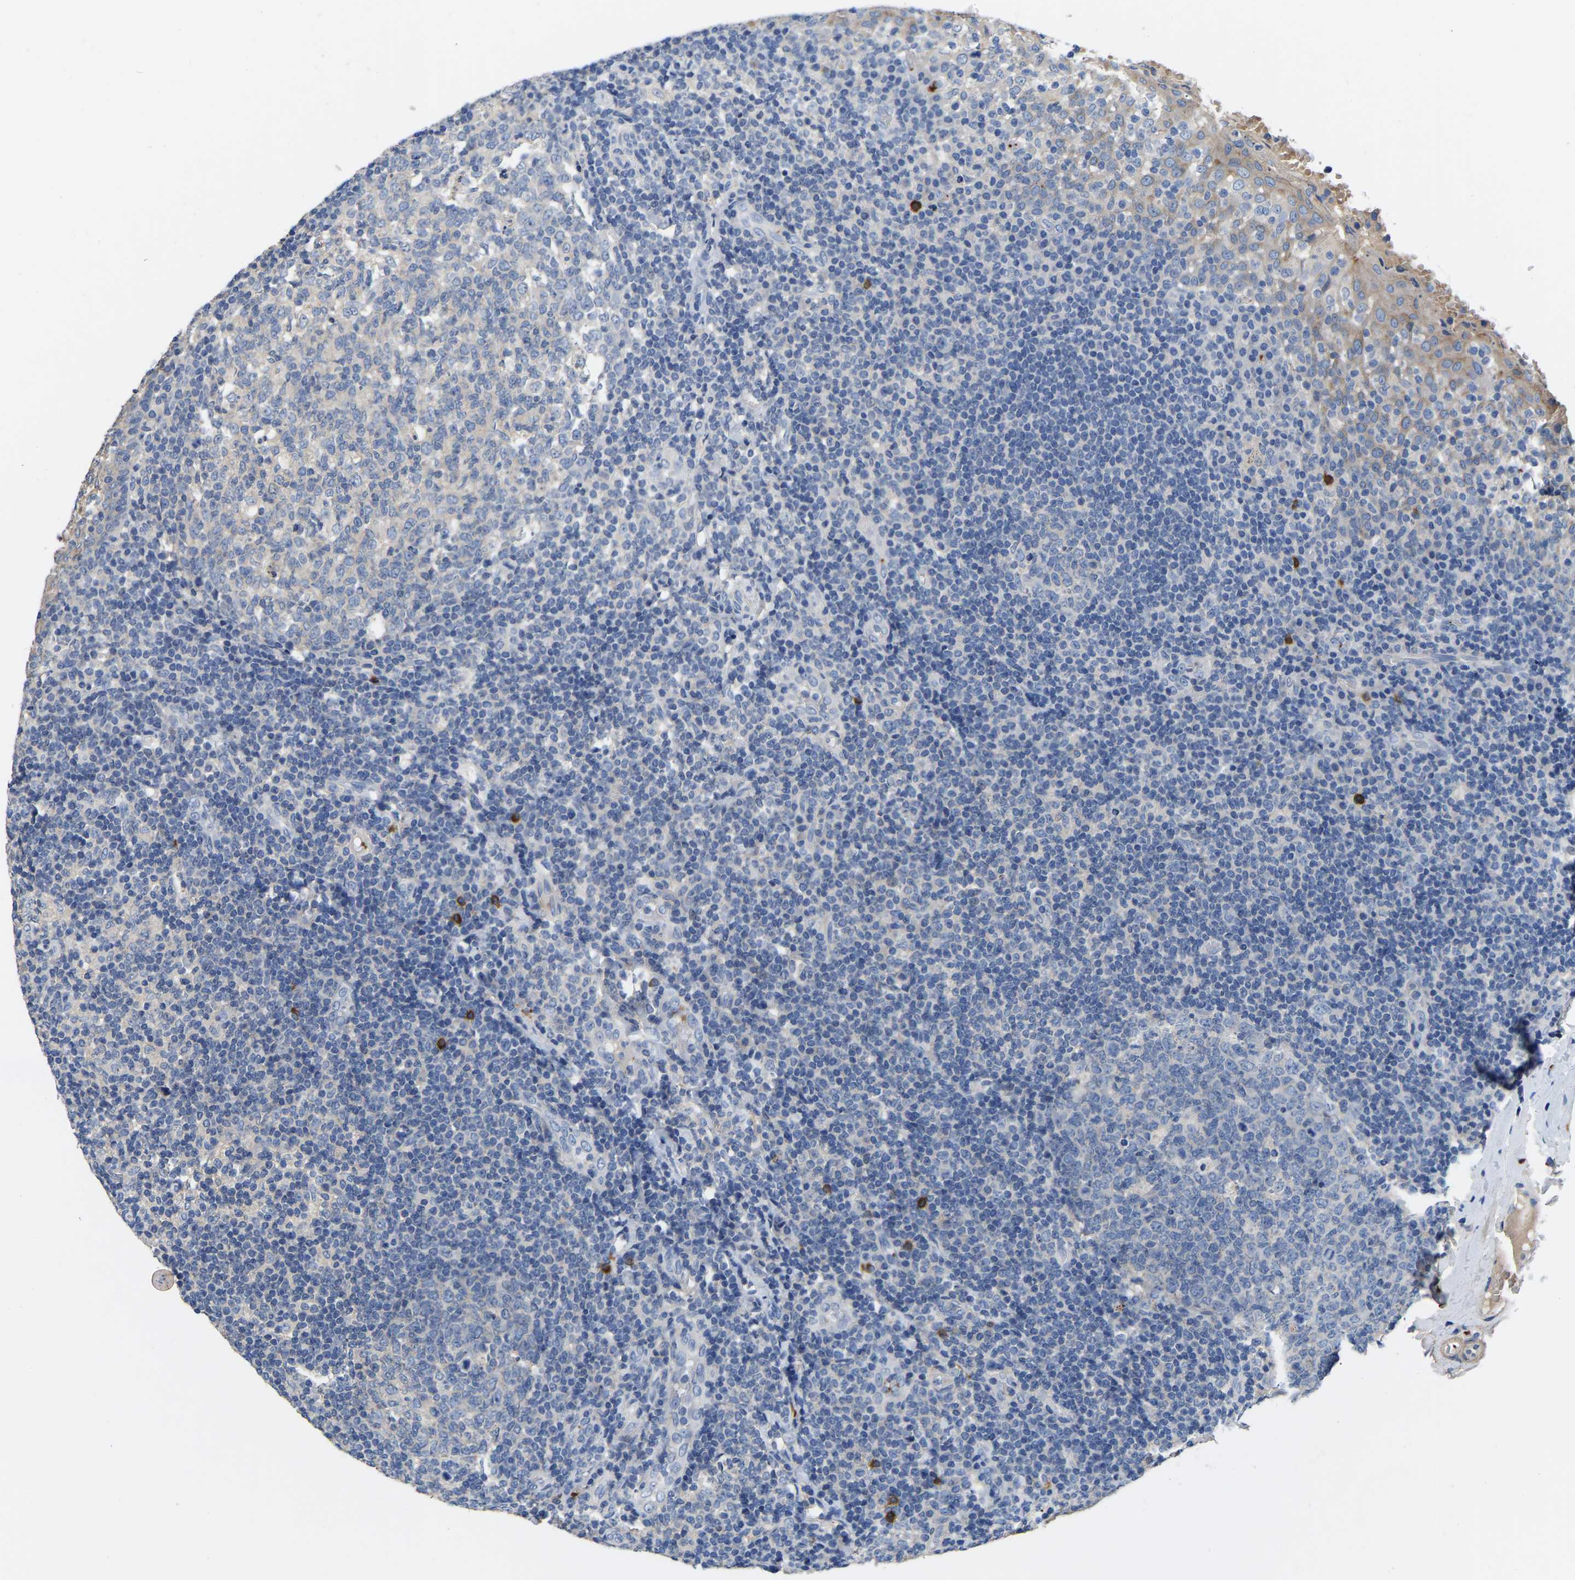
{"staining": {"intensity": "negative", "quantity": "none", "location": "none"}, "tissue": "tonsil", "cell_type": "Germinal center cells", "image_type": "normal", "snomed": [{"axis": "morphology", "description": "Normal tissue, NOS"}, {"axis": "topography", "description": "Tonsil"}], "caption": "Immunohistochemistry (IHC) of benign tonsil demonstrates no expression in germinal center cells.", "gene": "RAB27B", "patient": {"sex": "female", "age": 19}}